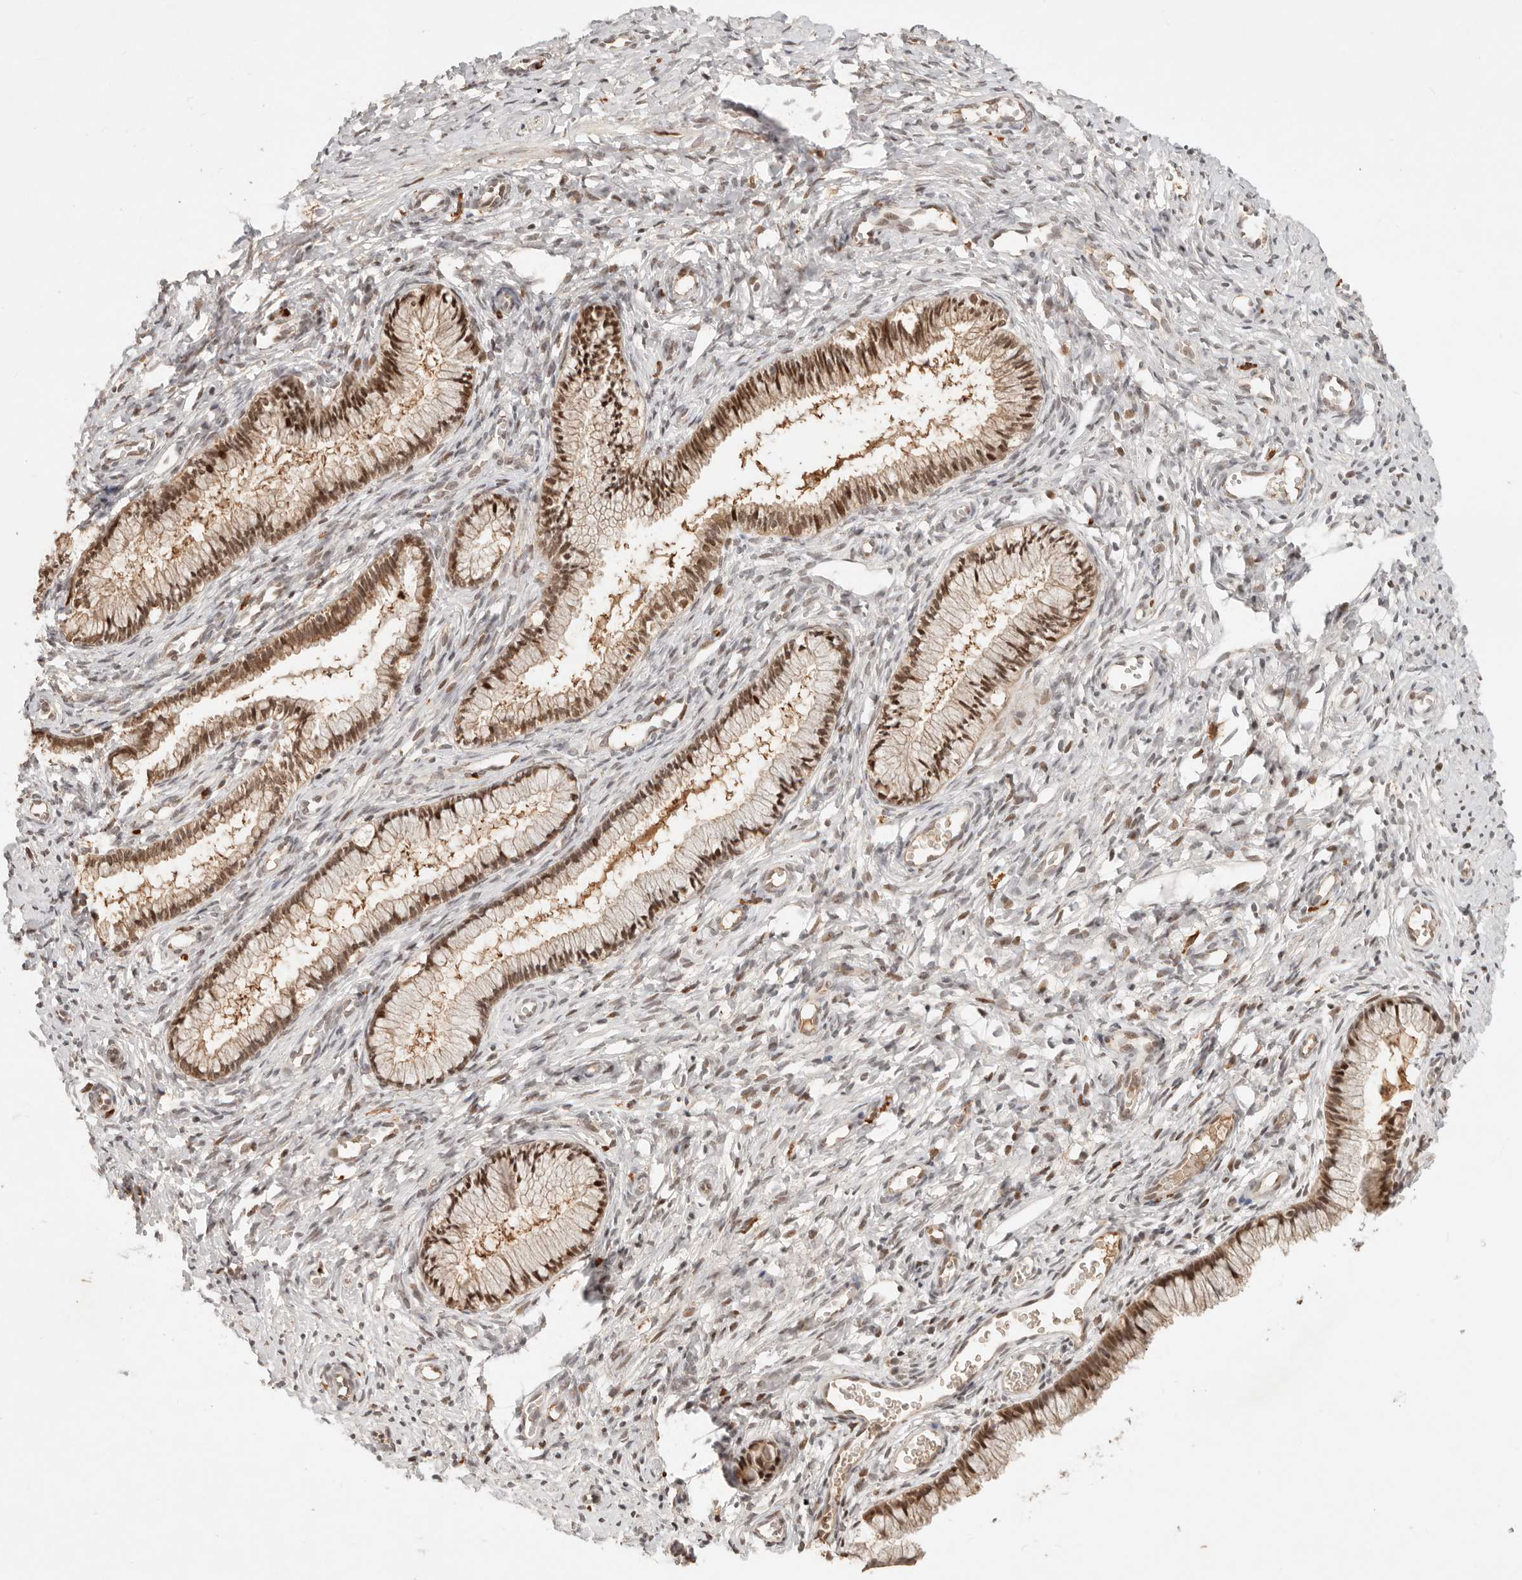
{"staining": {"intensity": "moderate", "quantity": ">75%", "location": "nuclear"}, "tissue": "cervix", "cell_type": "Glandular cells", "image_type": "normal", "snomed": [{"axis": "morphology", "description": "Normal tissue, NOS"}, {"axis": "topography", "description": "Cervix"}], "caption": "A brown stain highlights moderate nuclear positivity of a protein in glandular cells of benign cervix. Using DAB (3,3'-diaminobenzidine) (brown) and hematoxylin (blue) stains, captured at high magnification using brightfield microscopy.", "gene": "NPAS2", "patient": {"sex": "female", "age": 27}}